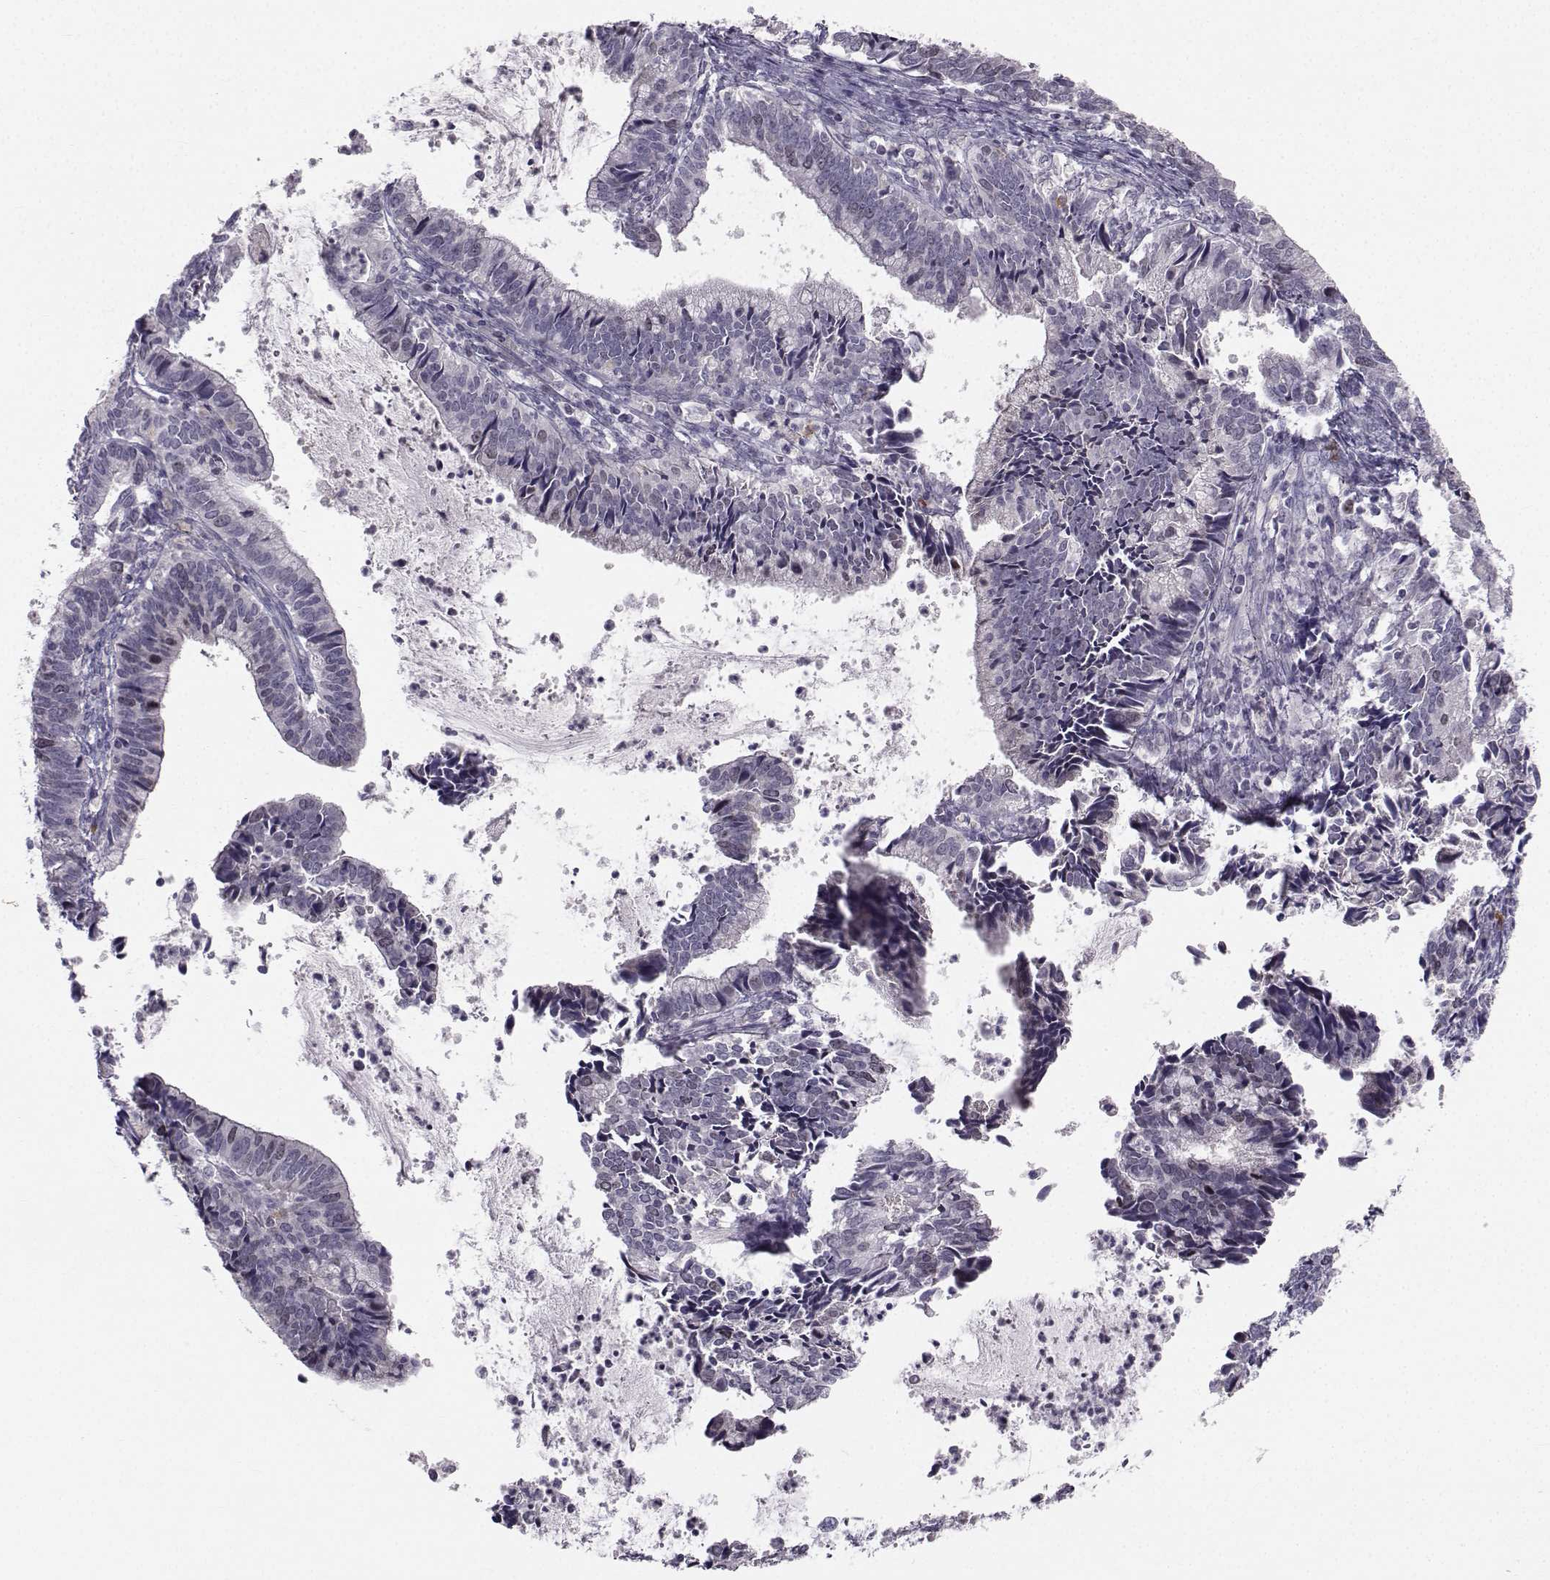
{"staining": {"intensity": "negative", "quantity": "none", "location": "none"}, "tissue": "cervical cancer", "cell_type": "Tumor cells", "image_type": "cancer", "snomed": [{"axis": "morphology", "description": "Adenocarcinoma, NOS"}, {"axis": "topography", "description": "Cervix"}], "caption": "The immunohistochemistry (IHC) micrograph has no significant expression in tumor cells of cervical cancer (adenocarcinoma) tissue.", "gene": "LRP8", "patient": {"sex": "female", "age": 42}}